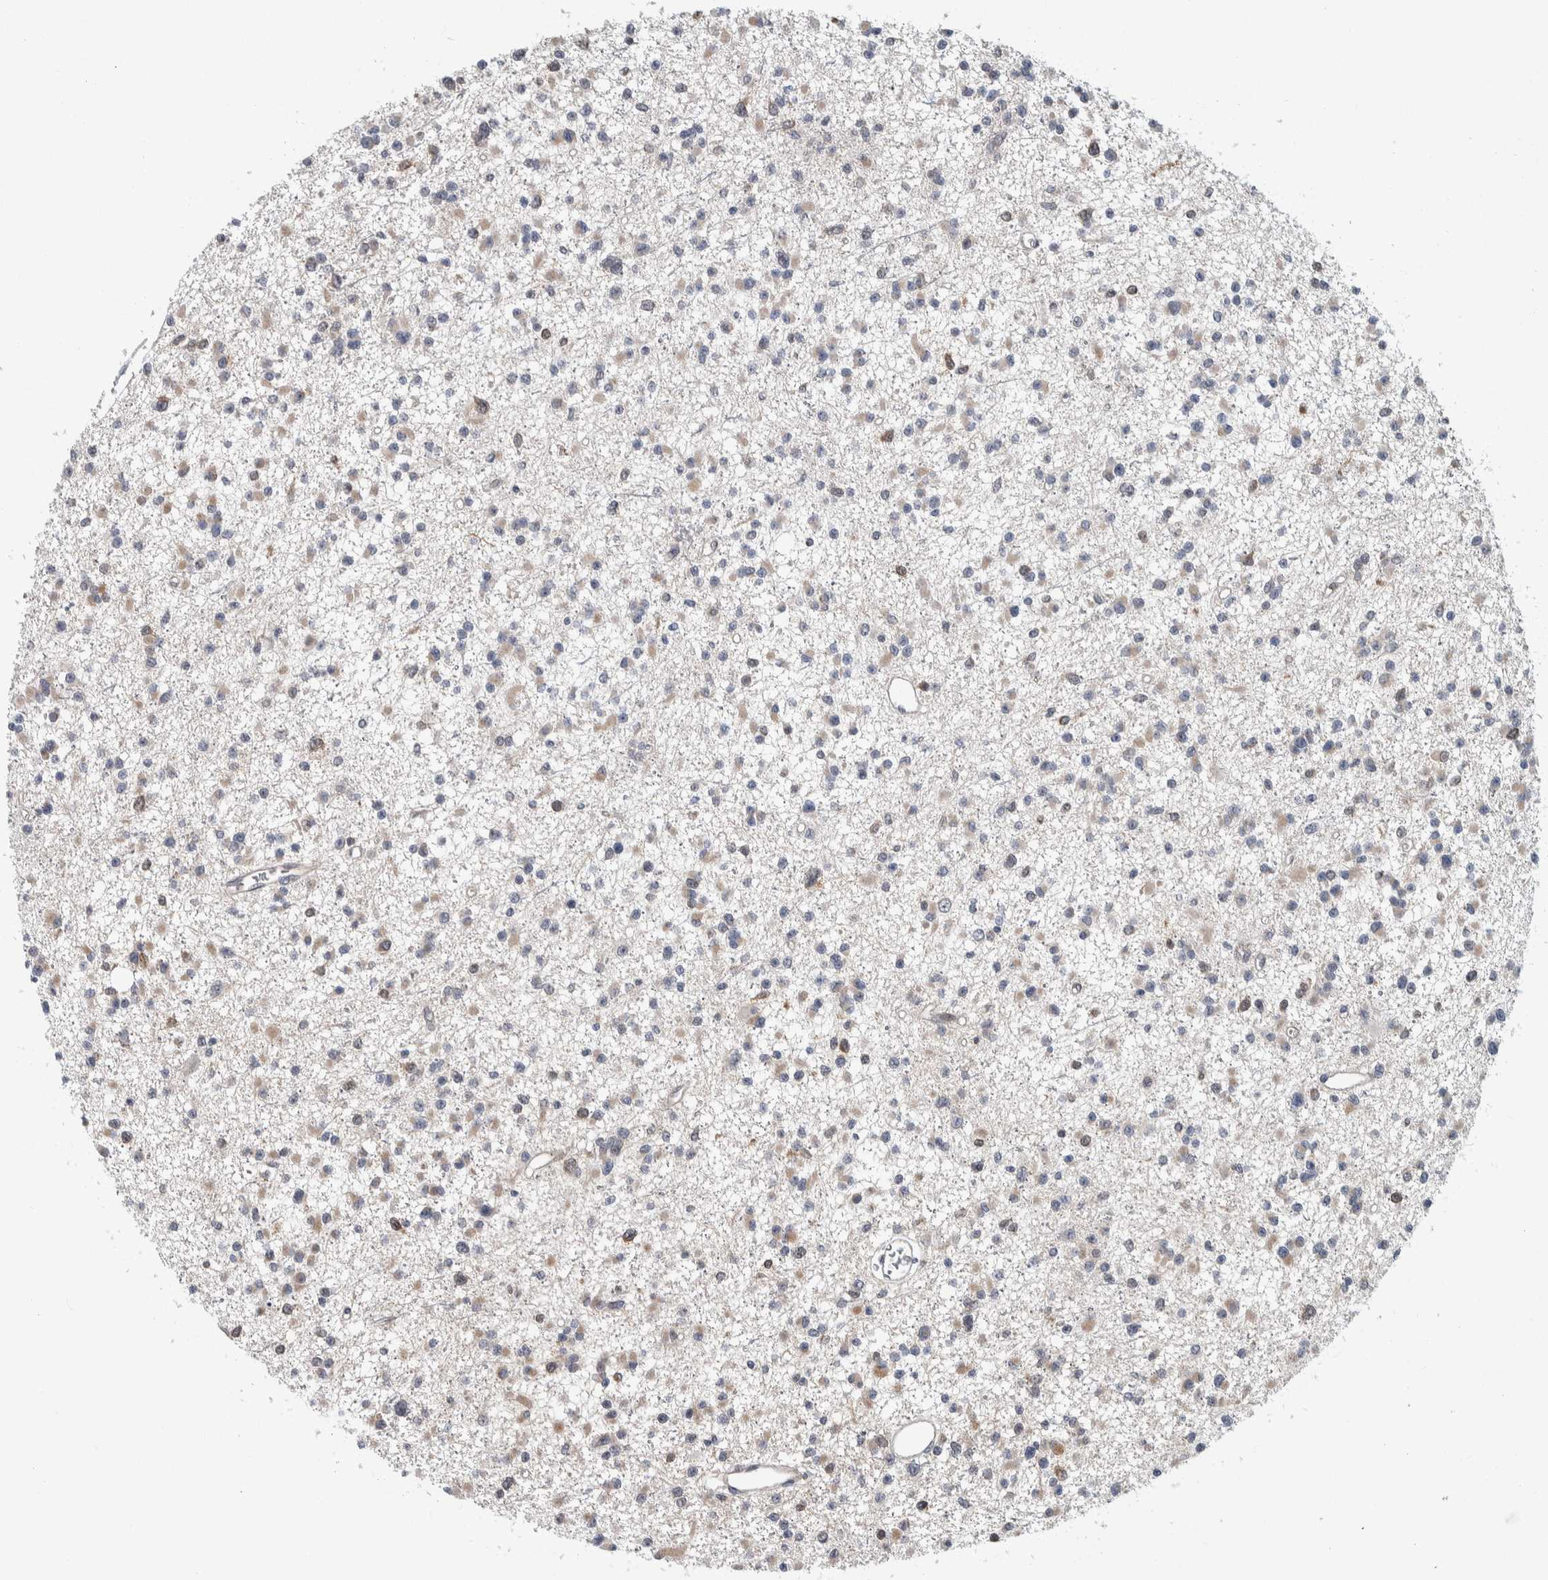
{"staining": {"intensity": "negative", "quantity": "none", "location": "none"}, "tissue": "glioma", "cell_type": "Tumor cells", "image_type": "cancer", "snomed": [{"axis": "morphology", "description": "Glioma, malignant, Low grade"}, {"axis": "topography", "description": "Brain"}], "caption": "High power microscopy micrograph of an immunohistochemistry (IHC) histopathology image of glioma, revealing no significant expression in tumor cells. The staining is performed using DAB brown chromogen with nuclei counter-stained in using hematoxylin.", "gene": "PTPA", "patient": {"sex": "female", "age": 22}}